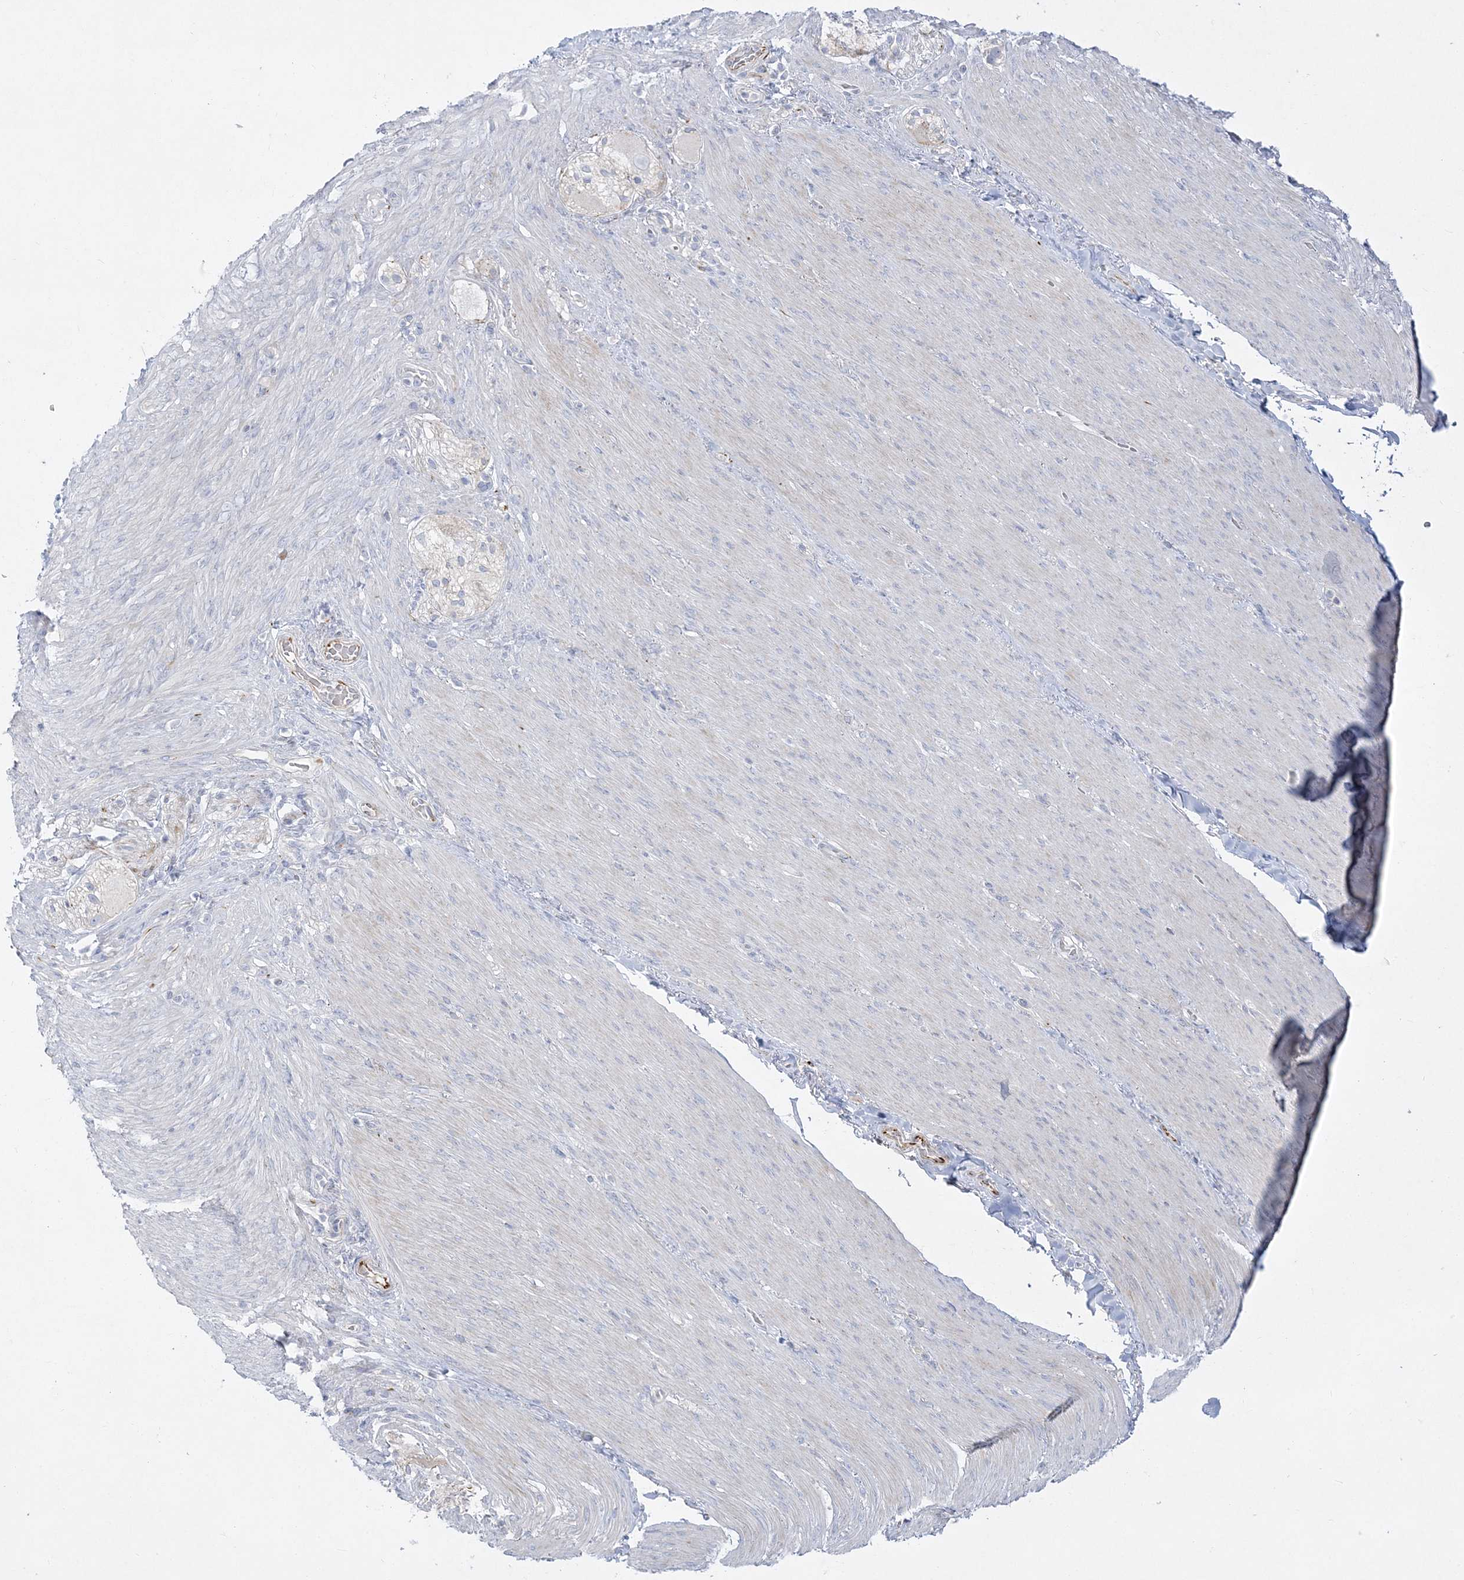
{"staining": {"intensity": "negative", "quantity": "none", "location": "none"}, "tissue": "adipose tissue", "cell_type": "Adipocytes", "image_type": "normal", "snomed": [{"axis": "morphology", "description": "Normal tissue, NOS"}, {"axis": "topography", "description": "Colon"}, {"axis": "topography", "description": "Peripheral nerve tissue"}], "caption": "IHC of unremarkable adipose tissue displays no expression in adipocytes.", "gene": "GPAT2", "patient": {"sex": "female", "age": 61}}